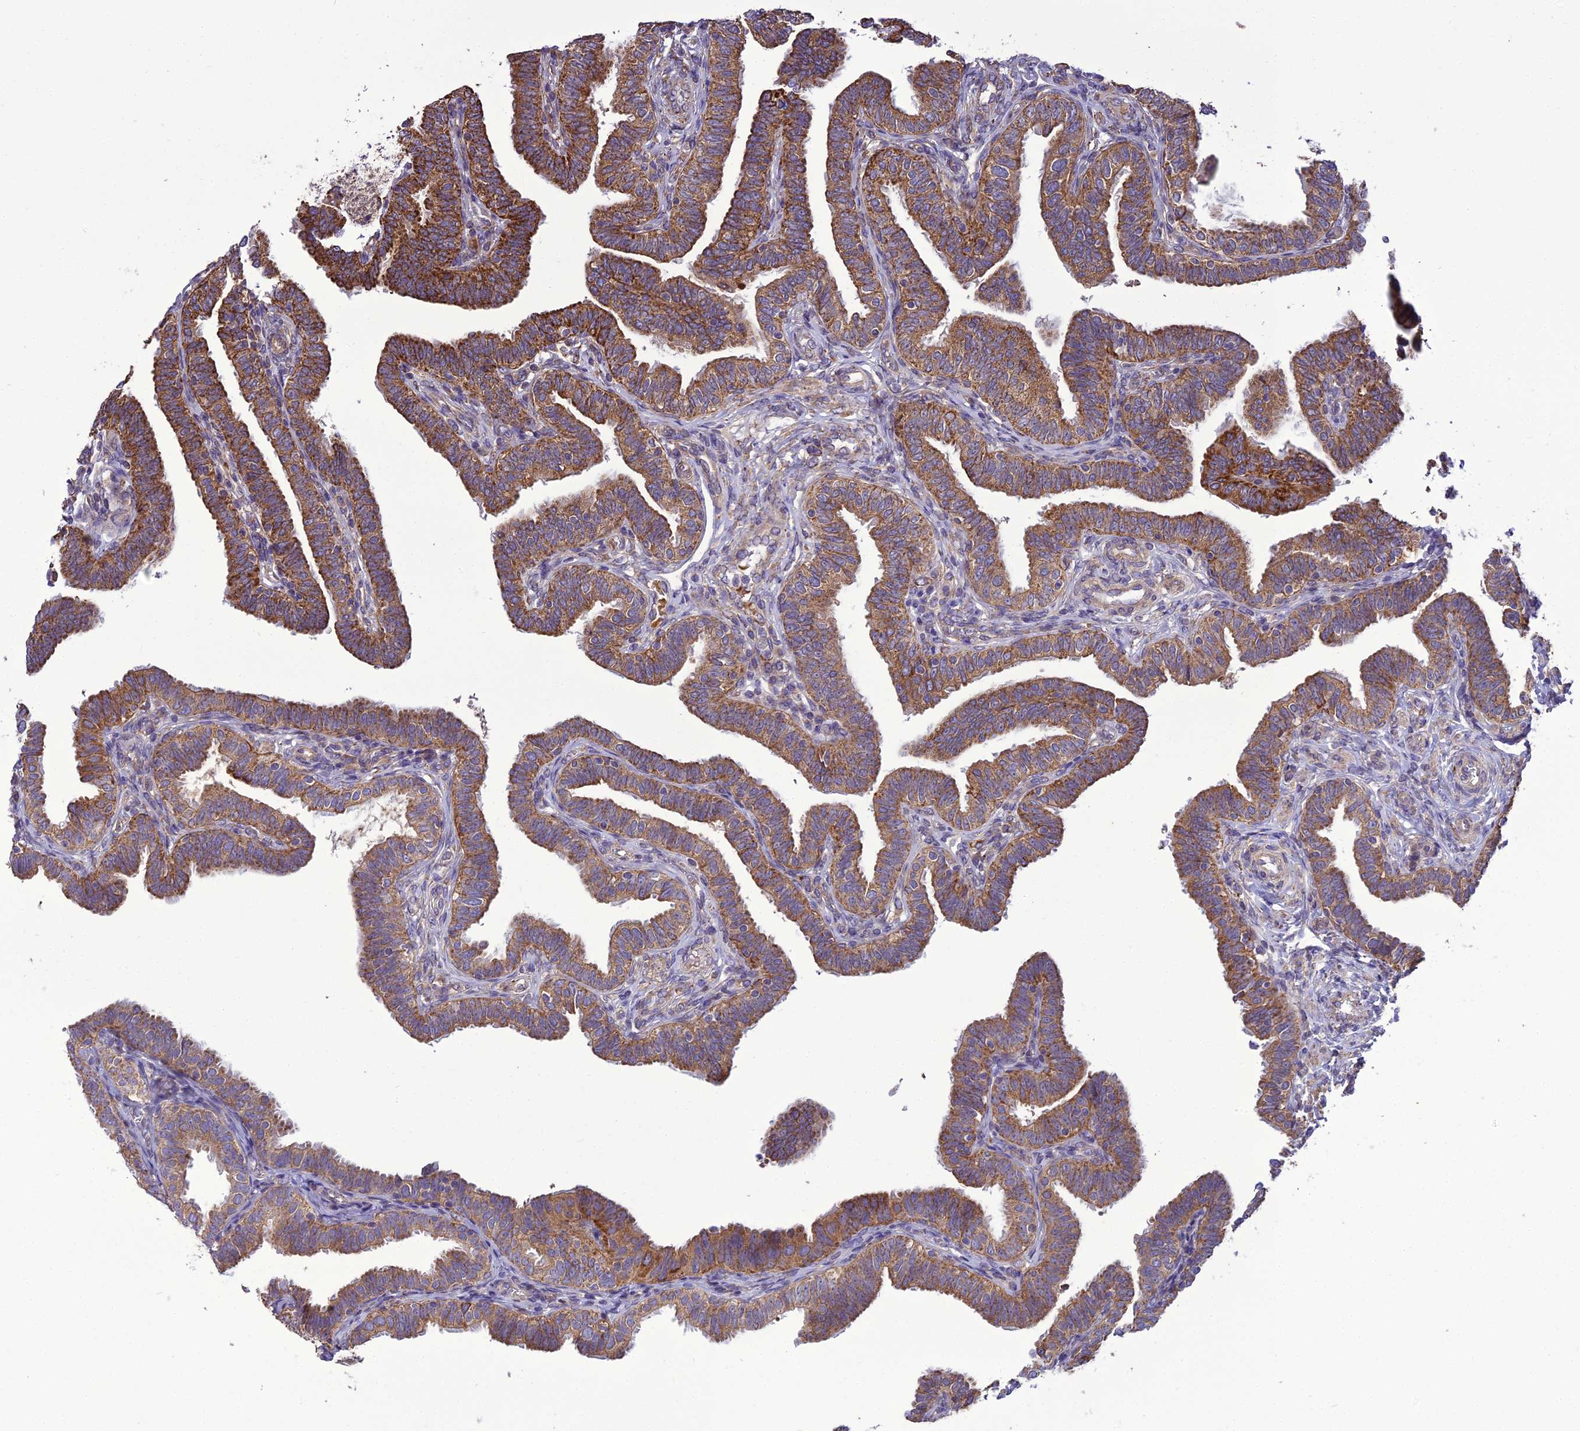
{"staining": {"intensity": "moderate", "quantity": ">75%", "location": "cytoplasmic/membranous"}, "tissue": "fallopian tube", "cell_type": "Glandular cells", "image_type": "normal", "snomed": [{"axis": "morphology", "description": "Normal tissue, NOS"}, {"axis": "topography", "description": "Fallopian tube"}], "caption": "This histopathology image shows benign fallopian tube stained with immunohistochemistry (IHC) to label a protein in brown. The cytoplasmic/membranous of glandular cells show moderate positivity for the protein. Nuclei are counter-stained blue.", "gene": "ENSG00000260272", "patient": {"sex": "female", "age": 39}}